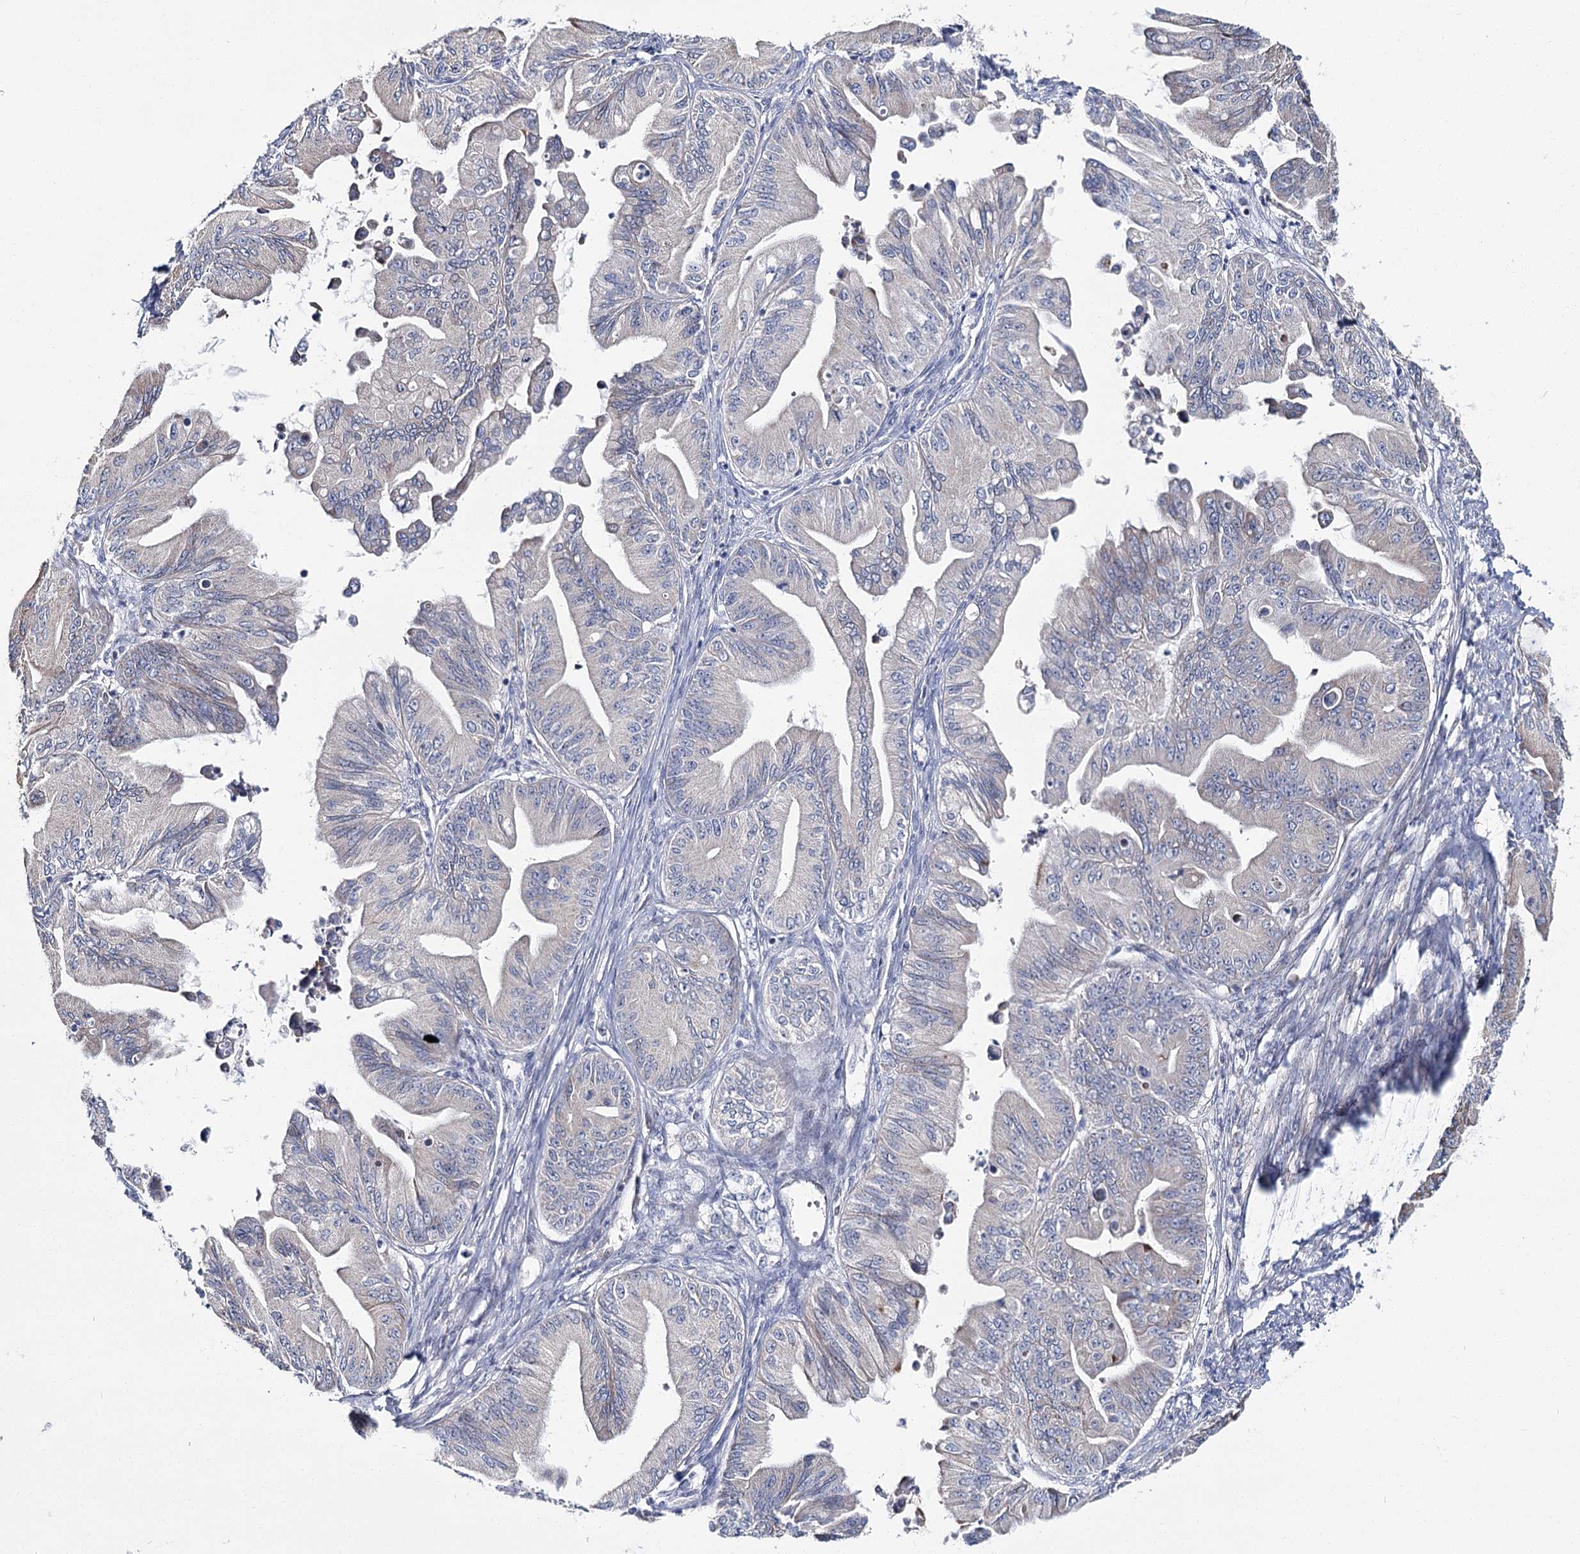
{"staining": {"intensity": "moderate", "quantity": "25%-75%", "location": "cytoplasmic/membranous"}, "tissue": "ovarian cancer", "cell_type": "Tumor cells", "image_type": "cancer", "snomed": [{"axis": "morphology", "description": "Cystadenocarcinoma, mucinous, NOS"}, {"axis": "topography", "description": "Ovary"}], "caption": "Moderate cytoplasmic/membranous expression for a protein is appreciated in about 25%-75% of tumor cells of ovarian cancer (mucinous cystadenocarcinoma) using IHC.", "gene": "CPLANE1", "patient": {"sex": "female", "age": 71}}